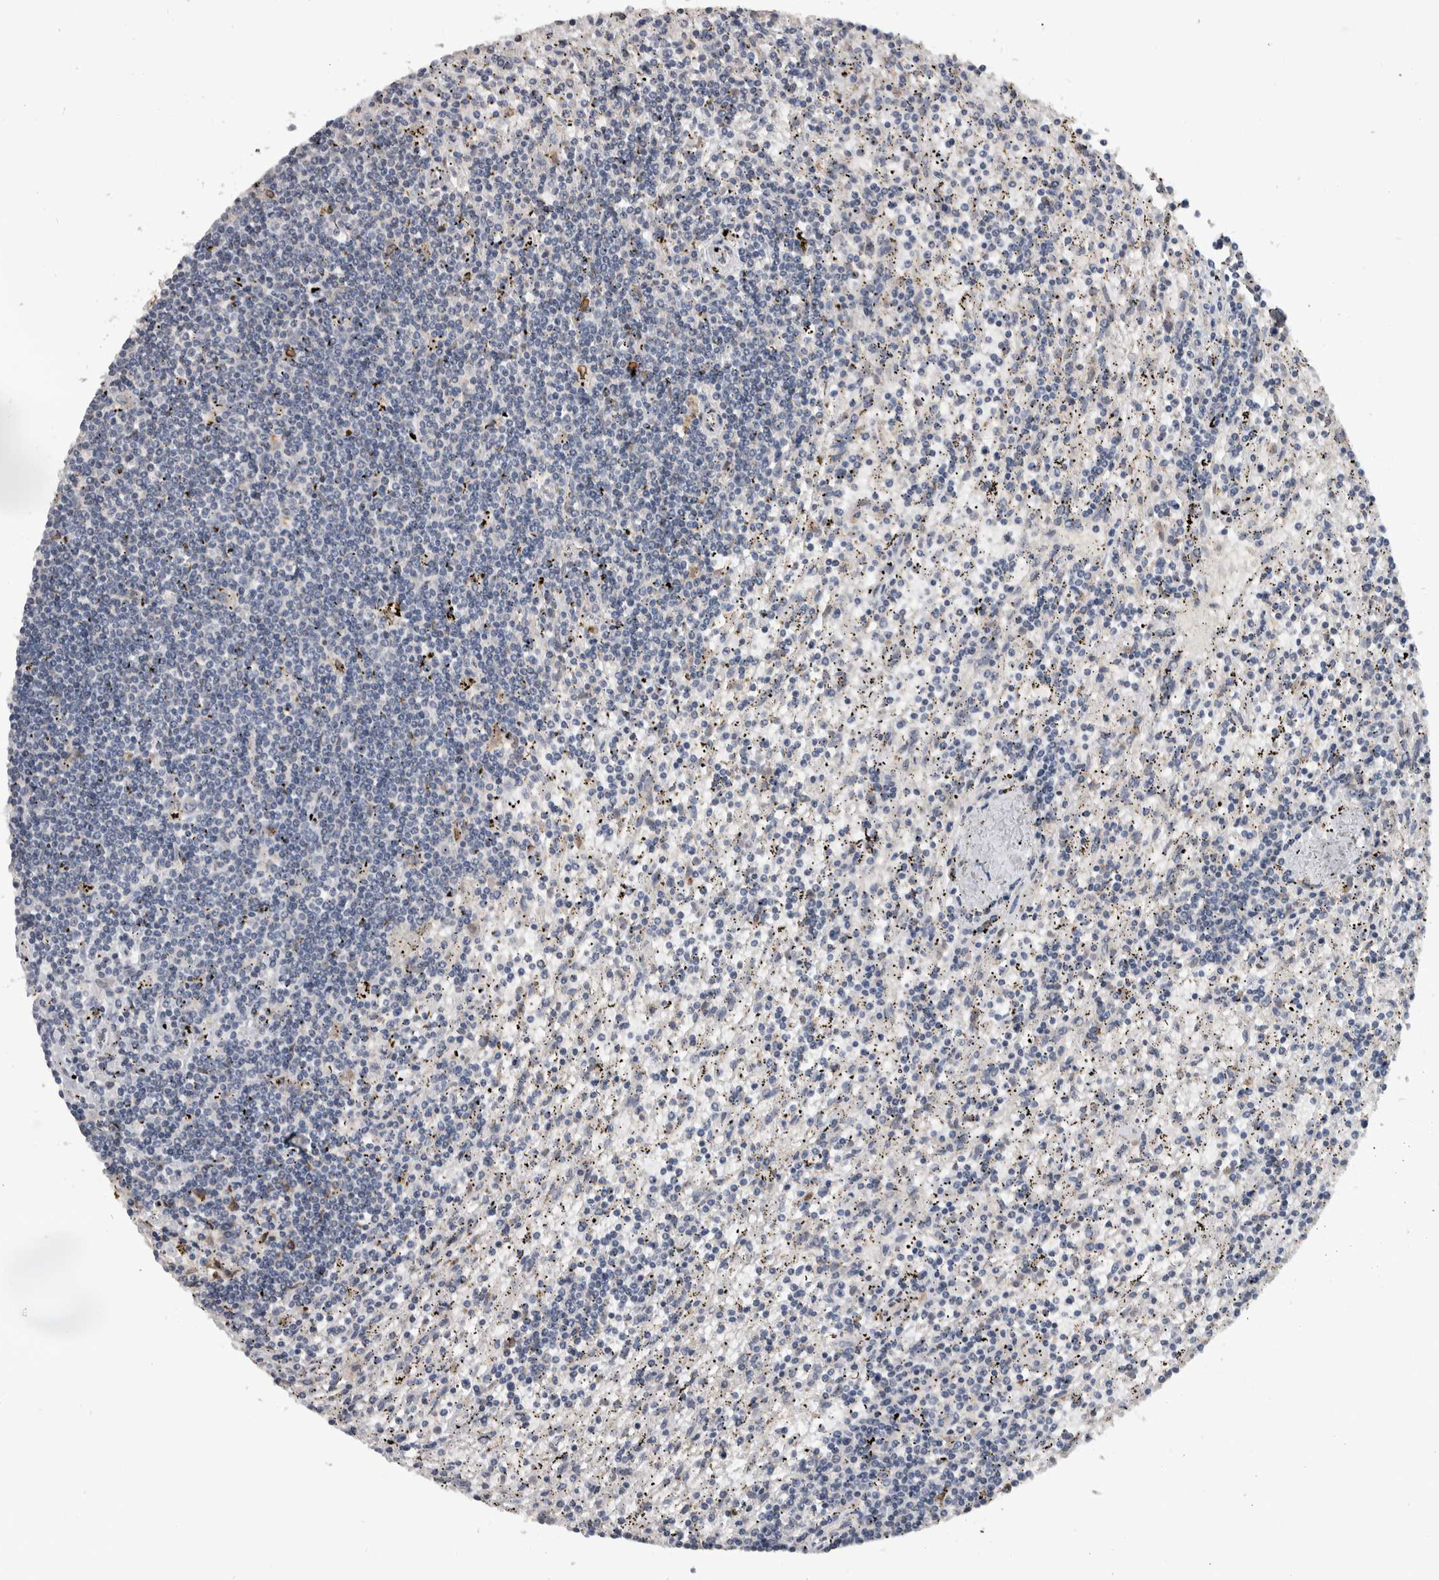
{"staining": {"intensity": "negative", "quantity": "none", "location": "none"}, "tissue": "lymphoma", "cell_type": "Tumor cells", "image_type": "cancer", "snomed": [{"axis": "morphology", "description": "Malignant lymphoma, non-Hodgkin's type, Low grade"}, {"axis": "topography", "description": "Spleen"}], "caption": "Tumor cells are negative for brown protein staining in lymphoma.", "gene": "FAM83G", "patient": {"sex": "male", "age": 76}}